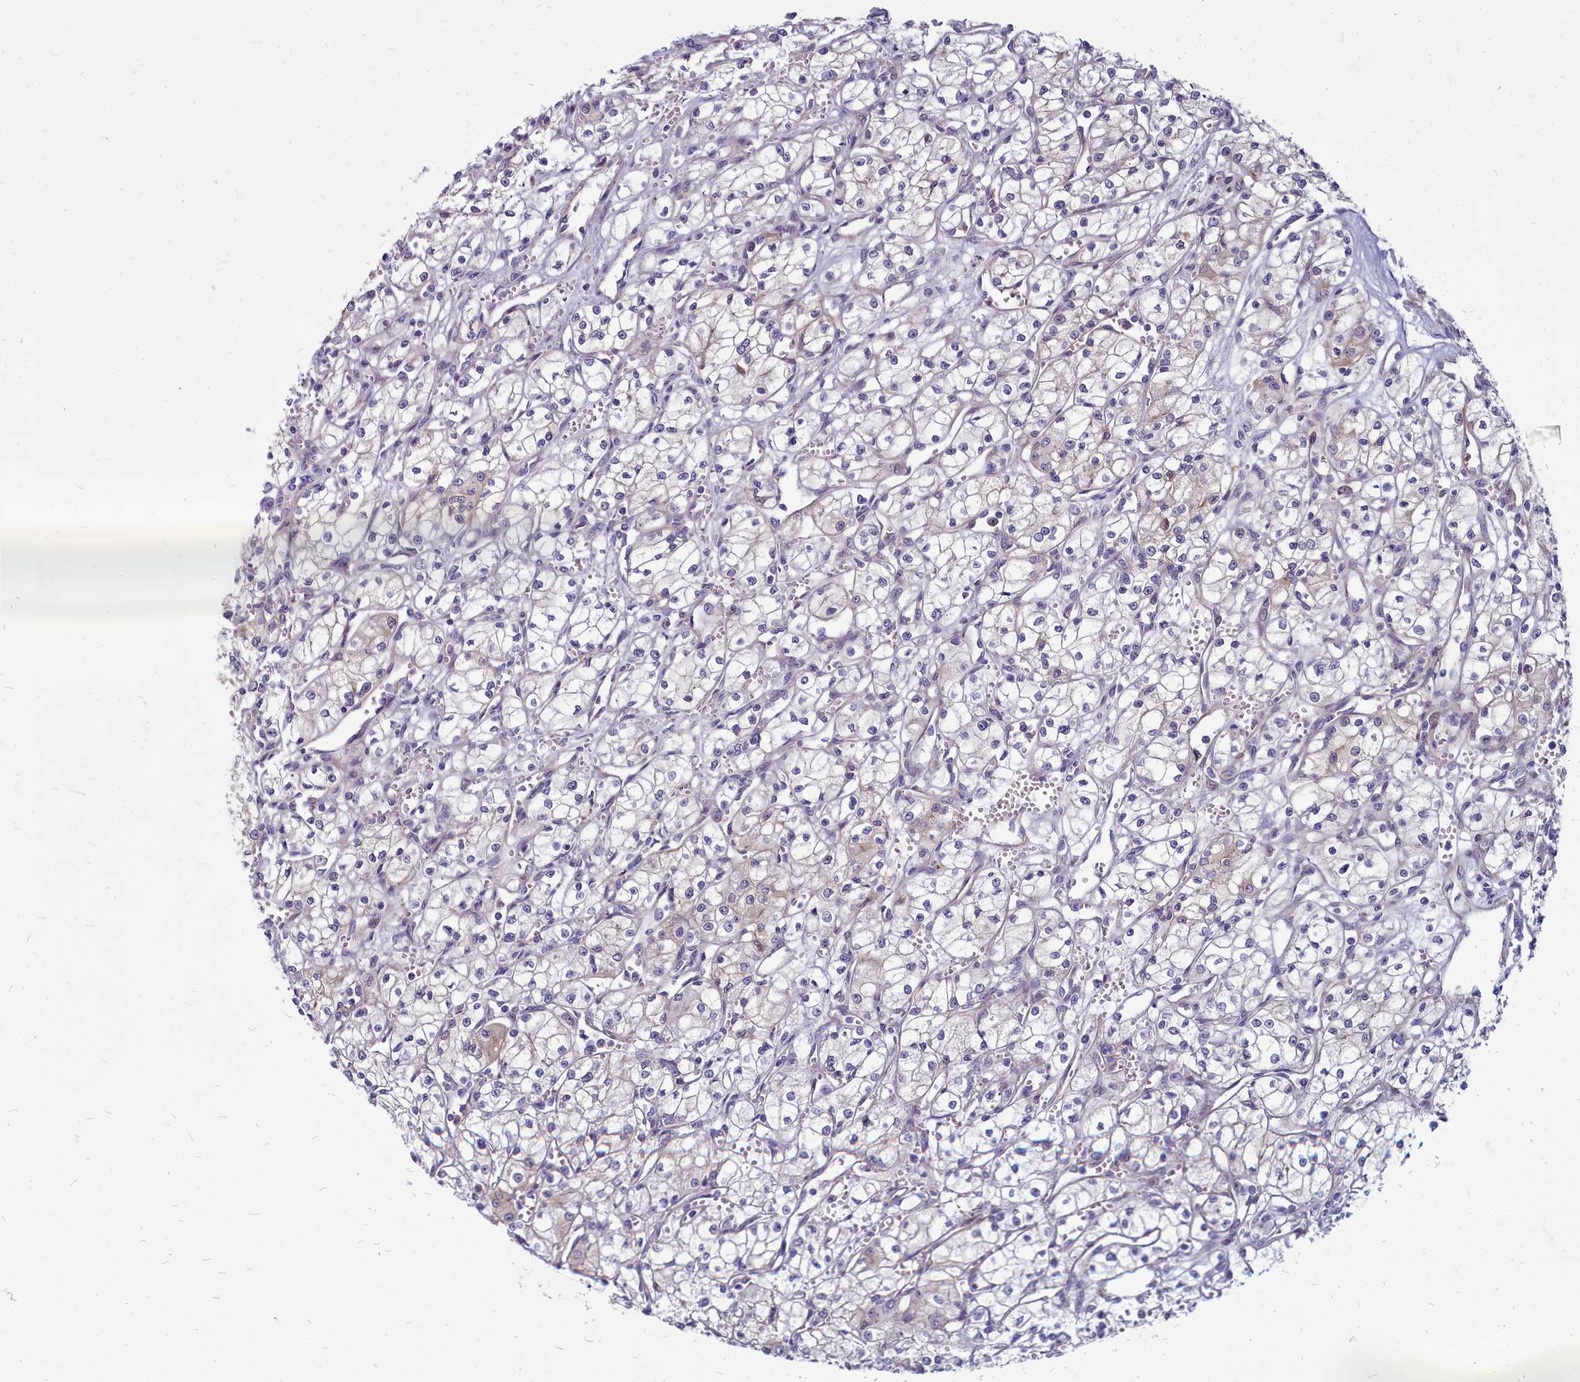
{"staining": {"intensity": "negative", "quantity": "none", "location": "none"}, "tissue": "renal cancer", "cell_type": "Tumor cells", "image_type": "cancer", "snomed": [{"axis": "morphology", "description": "Adenocarcinoma, NOS"}, {"axis": "topography", "description": "Kidney"}], "caption": "Image shows no significant protein expression in tumor cells of renal cancer (adenocarcinoma).", "gene": "TTC5", "patient": {"sex": "male", "age": 59}}